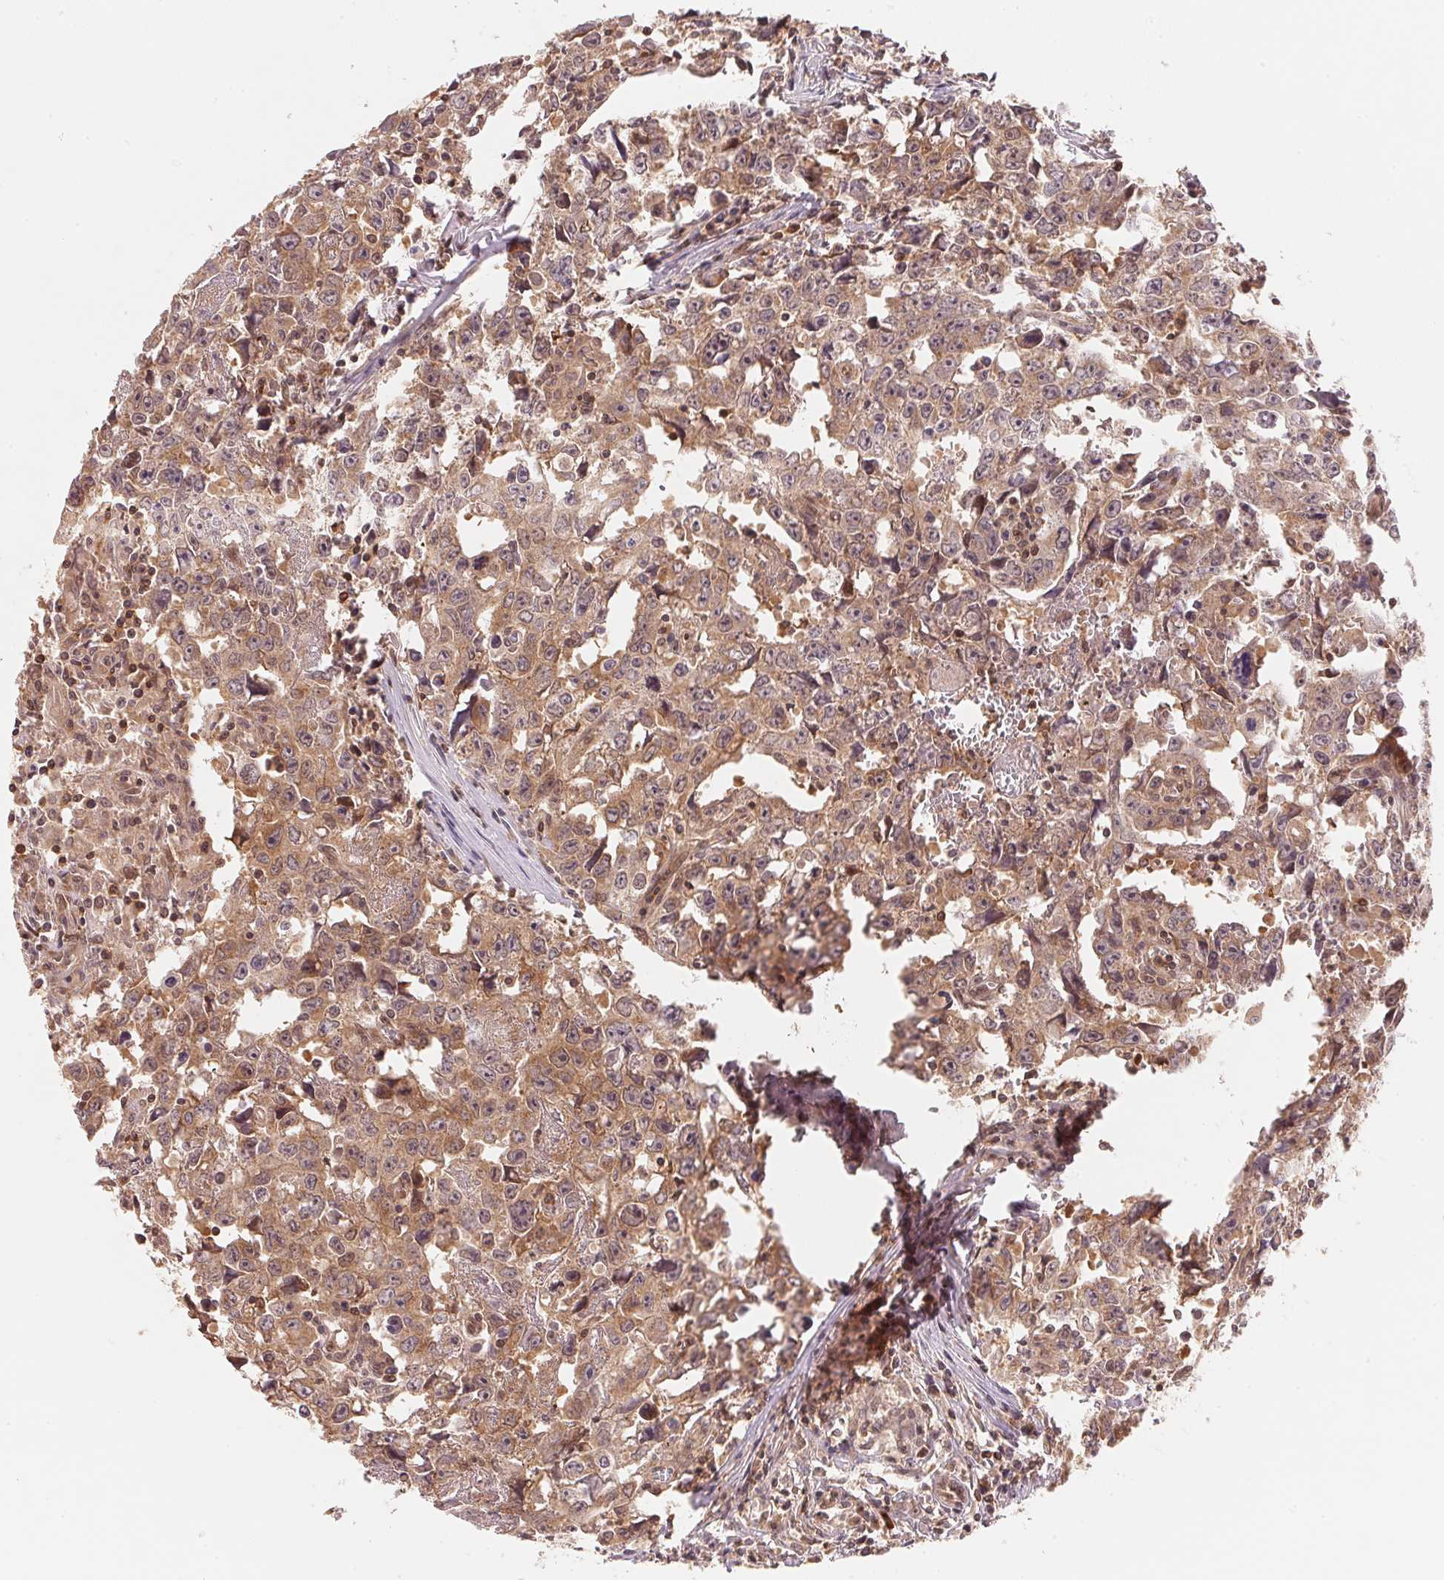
{"staining": {"intensity": "moderate", "quantity": ">75%", "location": "cytoplasmic/membranous,nuclear"}, "tissue": "testis cancer", "cell_type": "Tumor cells", "image_type": "cancer", "snomed": [{"axis": "morphology", "description": "Carcinoma, Embryonal, NOS"}, {"axis": "topography", "description": "Testis"}], "caption": "Testis cancer was stained to show a protein in brown. There is medium levels of moderate cytoplasmic/membranous and nuclear expression in approximately >75% of tumor cells.", "gene": "CCDC102B", "patient": {"sex": "male", "age": 22}}